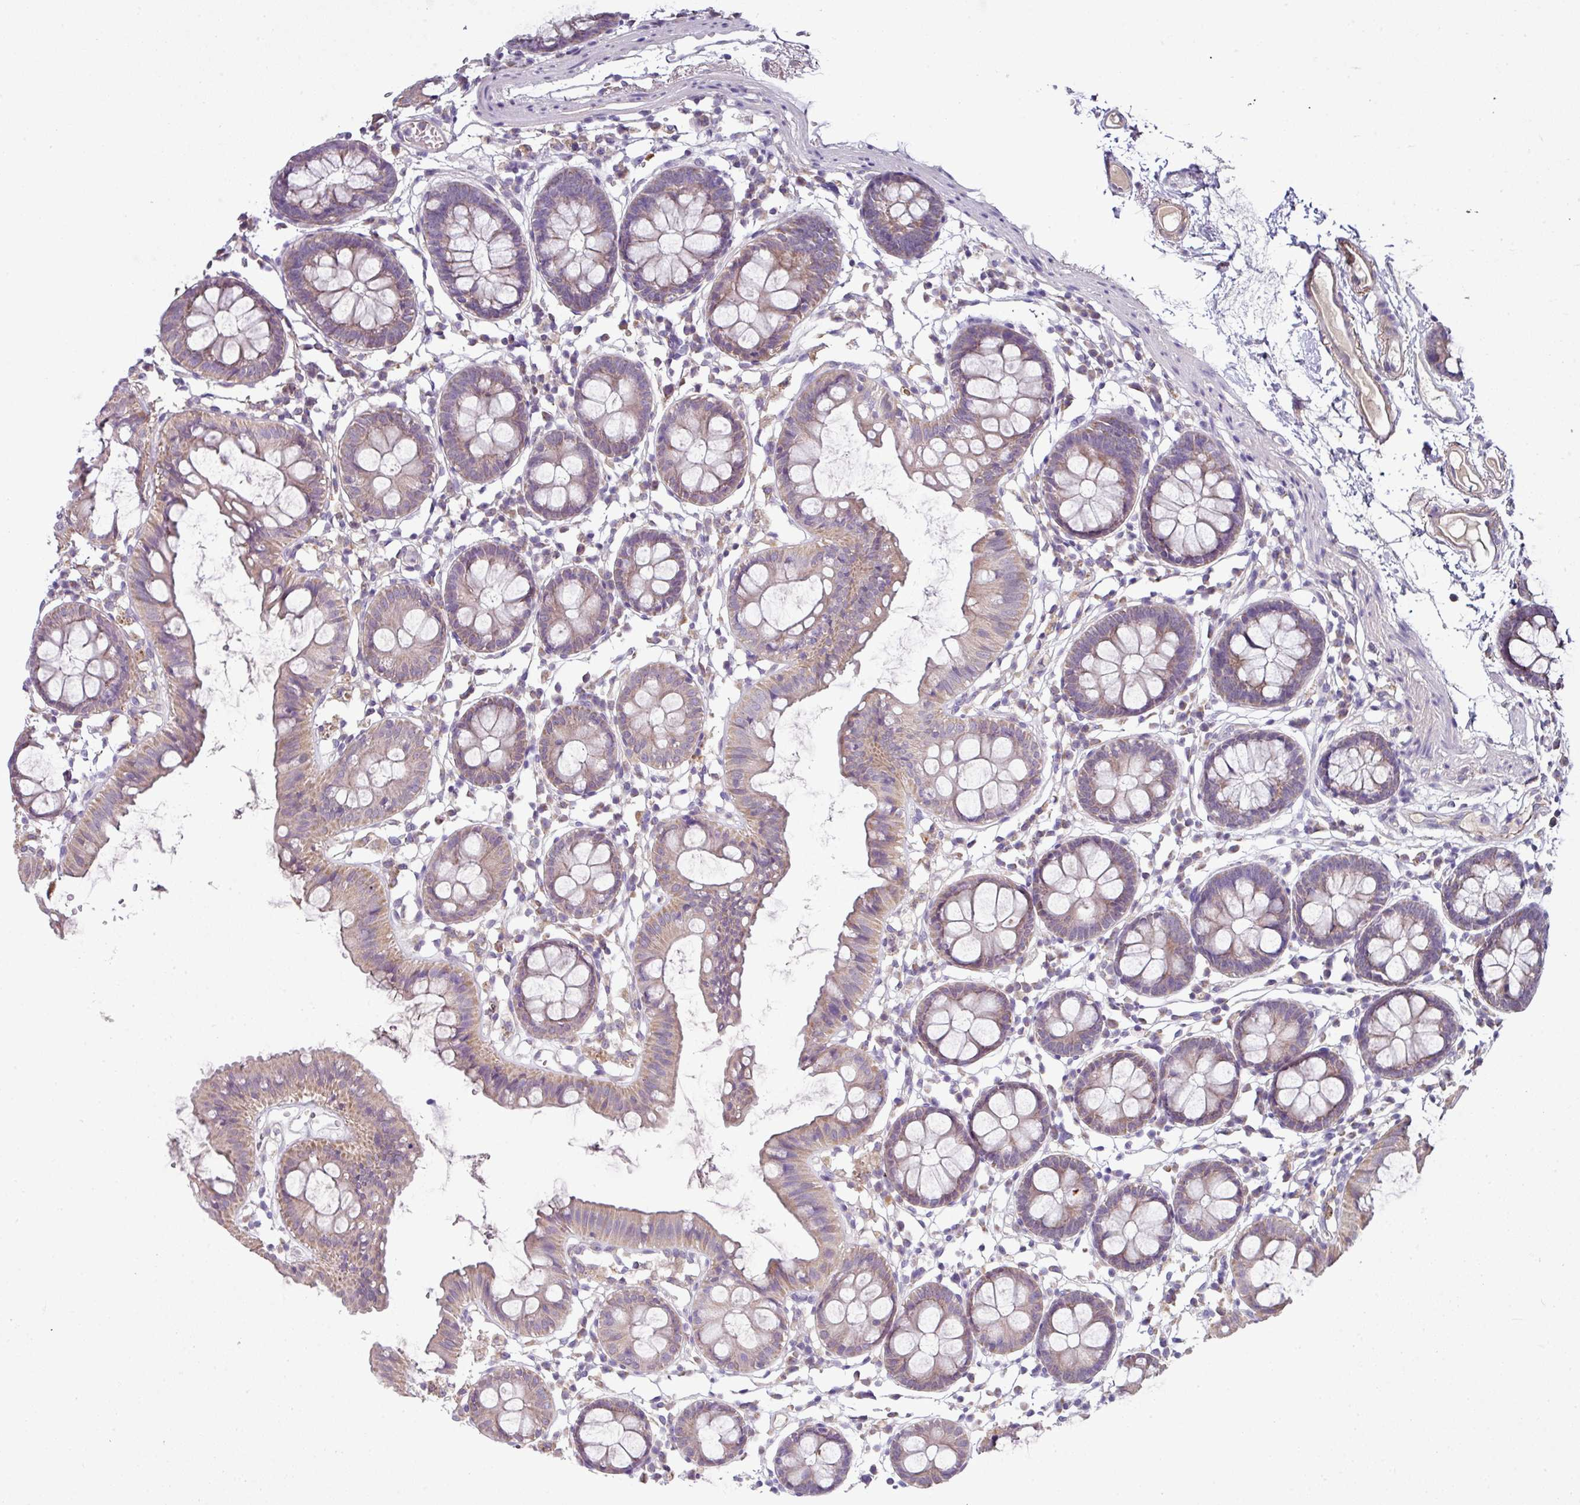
{"staining": {"intensity": "moderate", "quantity": ">75%", "location": "cytoplasmic/membranous"}, "tissue": "colon", "cell_type": "Endothelial cells", "image_type": "normal", "snomed": [{"axis": "morphology", "description": "Normal tissue, NOS"}, {"axis": "topography", "description": "Colon"}], "caption": "High-power microscopy captured an IHC micrograph of unremarkable colon, revealing moderate cytoplasmic/membranous expression in approximately >75% of endothelial cells.", "gene": "LRRC9", "patient": {"sex": "female", "age": 84}}